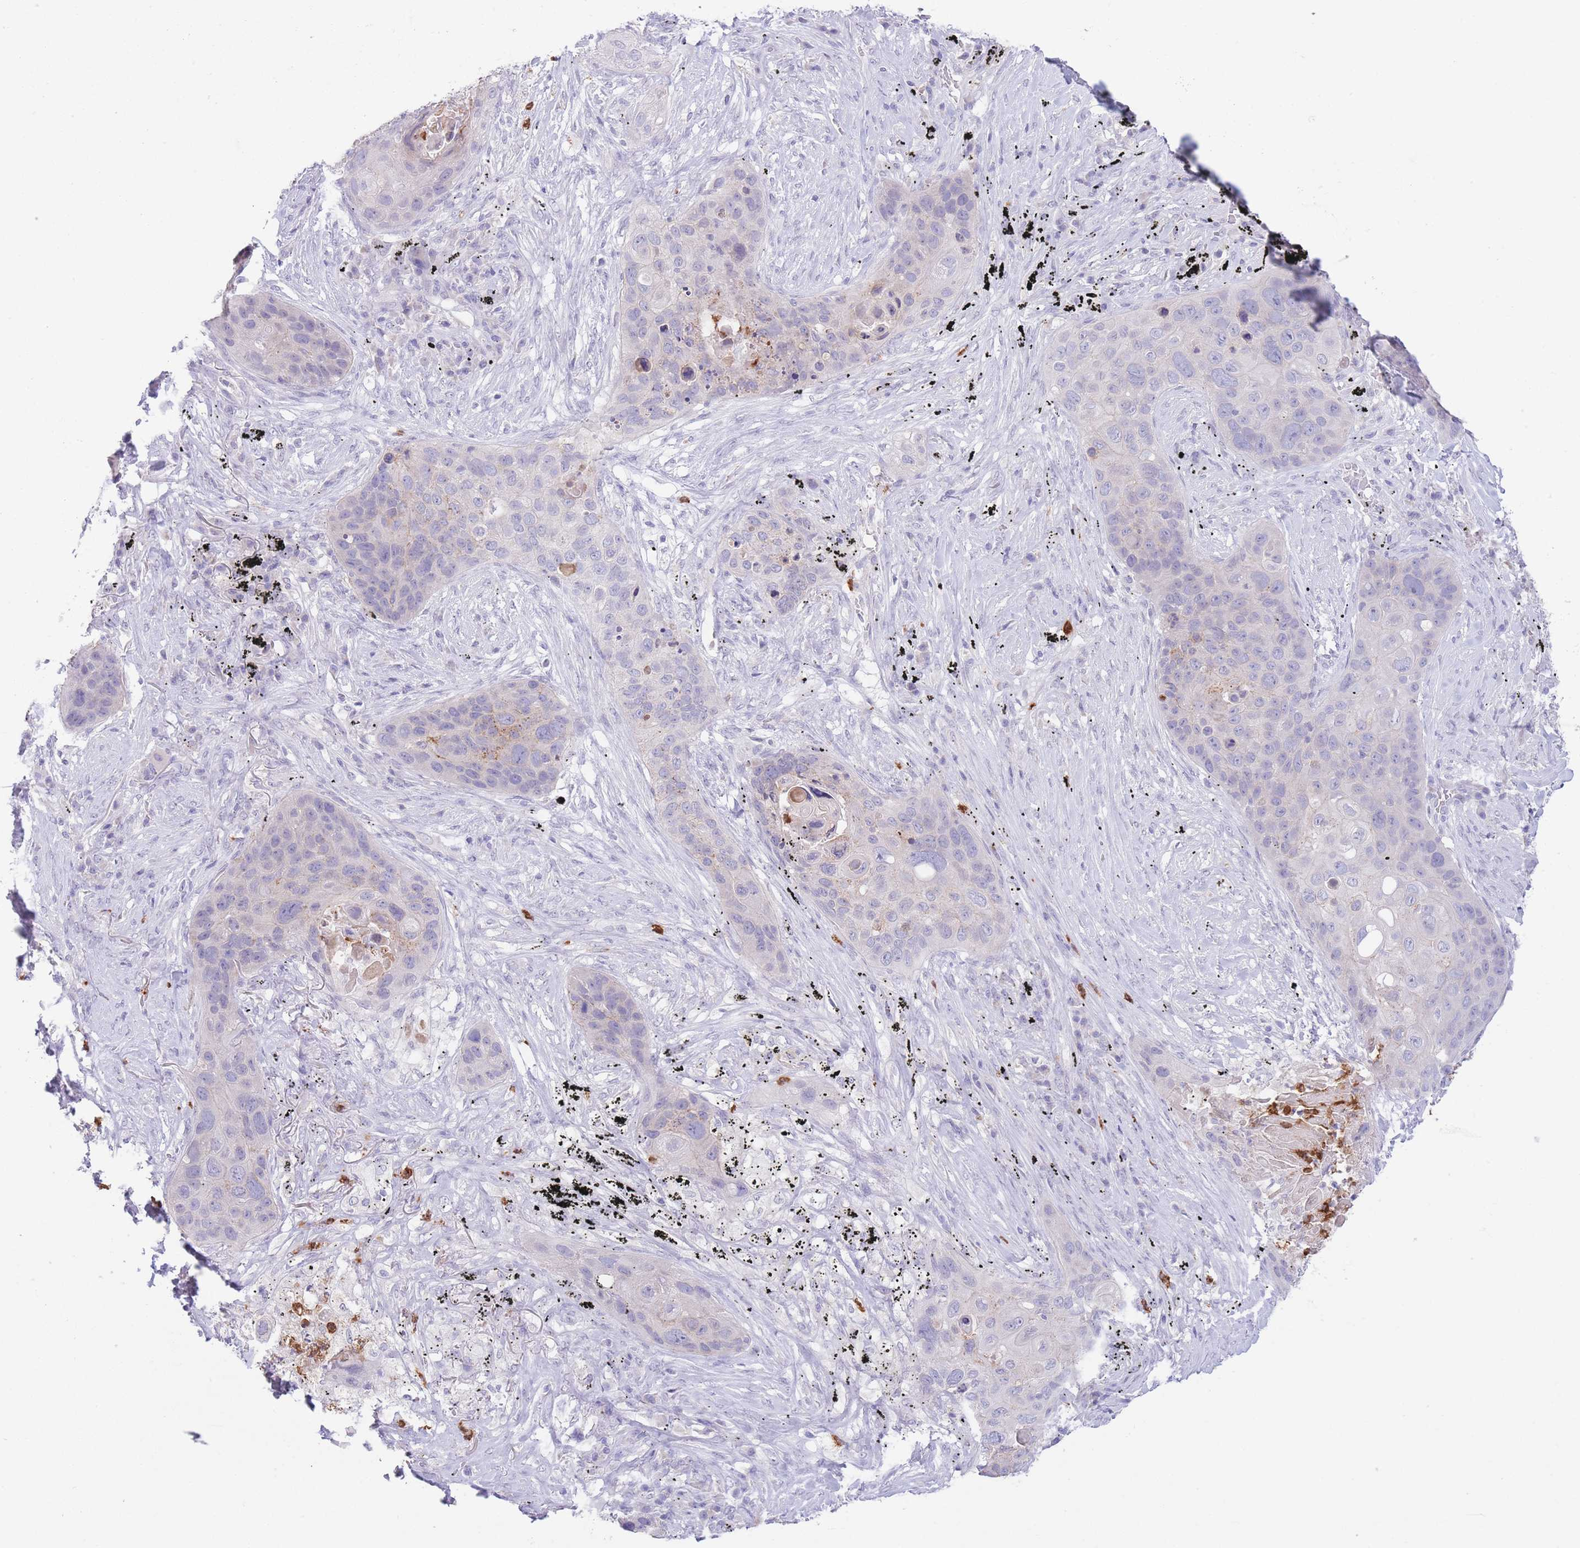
{"staining": {"intensity": "negative", "quantity": "none", "location": "none"}, "tissue": "lung cancer", "cell_type": "Tumor cells", "image_type": "cancer", "snomed": [{"axis": "morphology", "description": "Squamous cell carcinoma, NOS"}, {"axis": "topography", "description": "Lung"}], "caption": "Tumor cells show no significant positivity in lung cancer (squamous cell carcinoma).", "gene": "LCLAT1", "patient": {"sex": "female", "age": 63}}